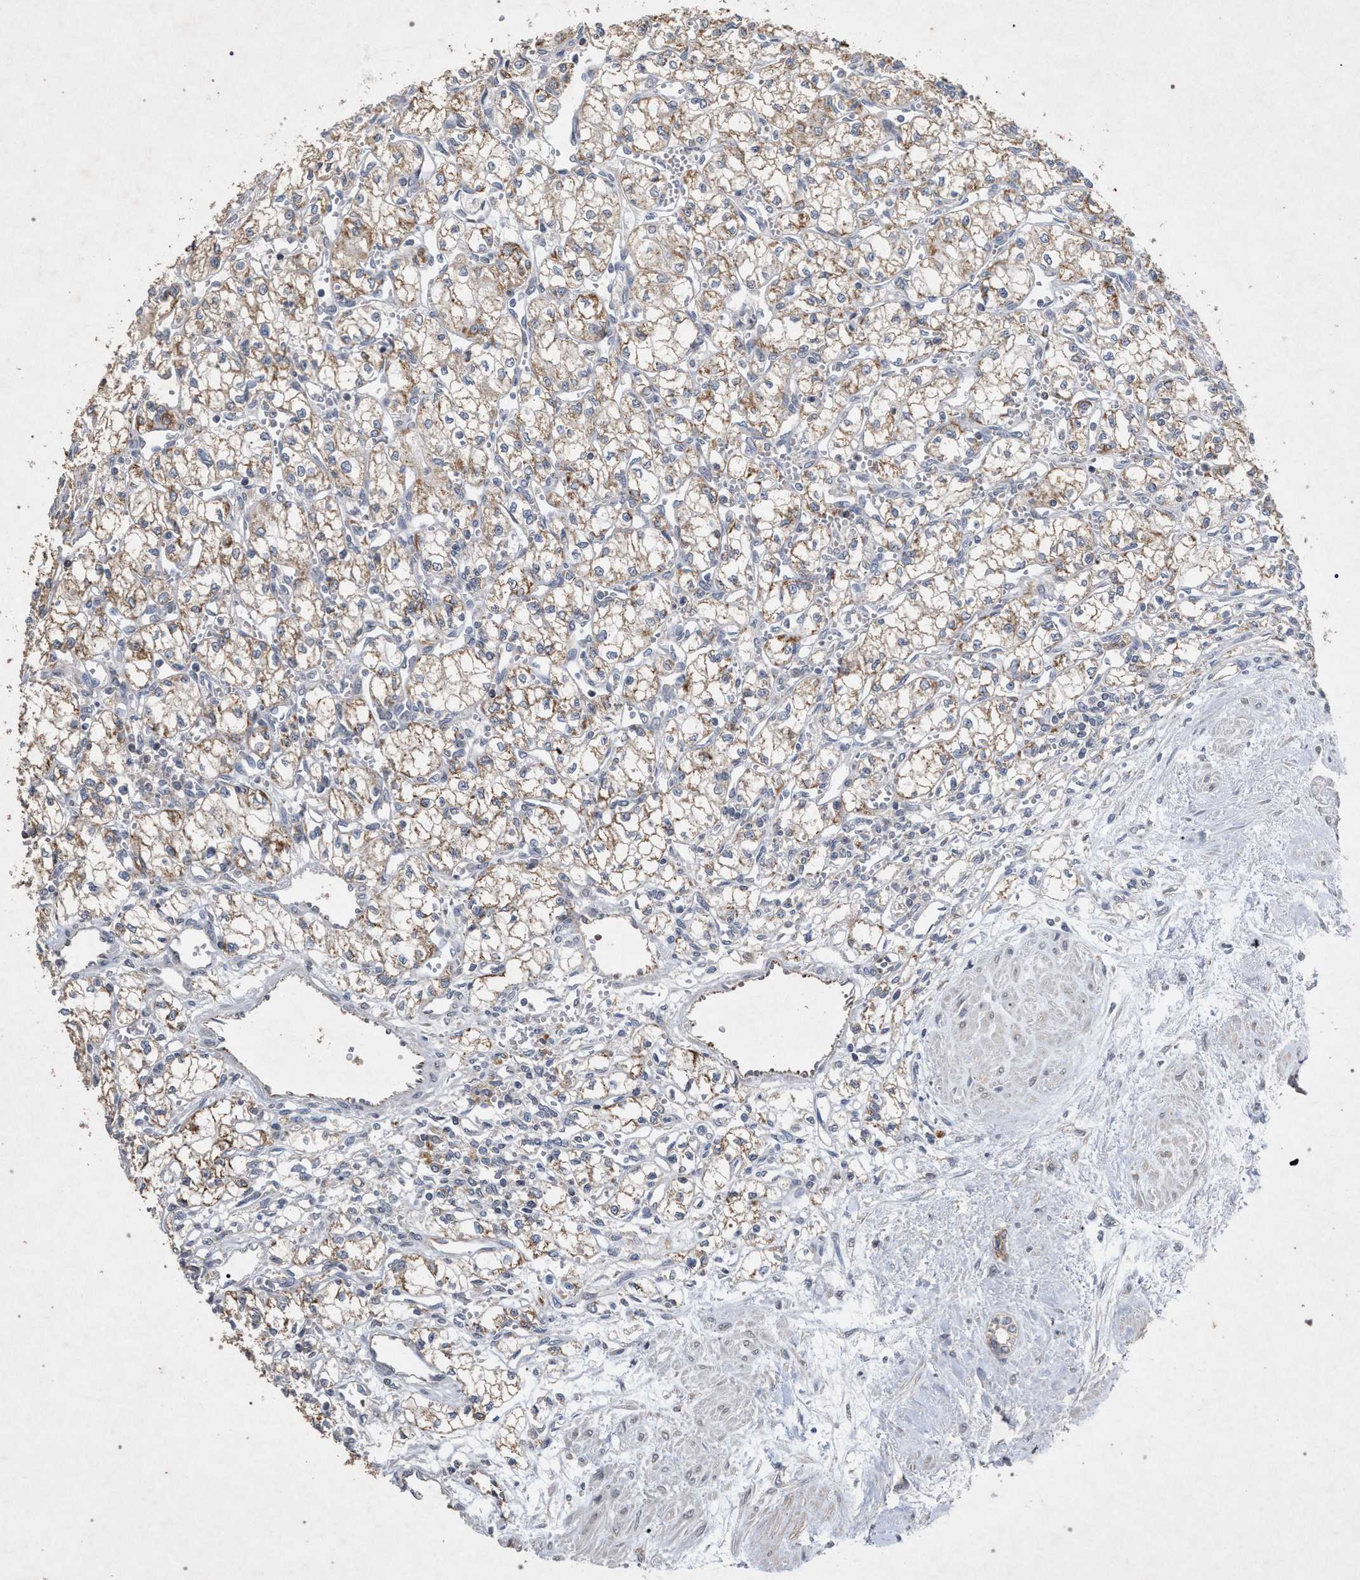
{"staining": {"intensity": "moderate", "quantity": ">75%", "location": "cytoplasmic/membranous"}, "tissue": "renal cancer", "cell_type": "Tumor cells", "image_type": "cancer", "snomed": [{"axis": "morphology", "description": "Normal tissue, NOS"}, {"axis": "morphology", "description": "Adenocarcinoma, NOS"}, {"axis": "topography", "description": "Kidney"}], "caption": "Immunohistochemistry (DAB) staining of human renal cancer (adenocarcinoma) reveals moderate cytoplasmic/membranous protein staining in about >75% of tumor cells.", "gene": "PKD2L1", "patient": {"sex": "male", "age": 59}}